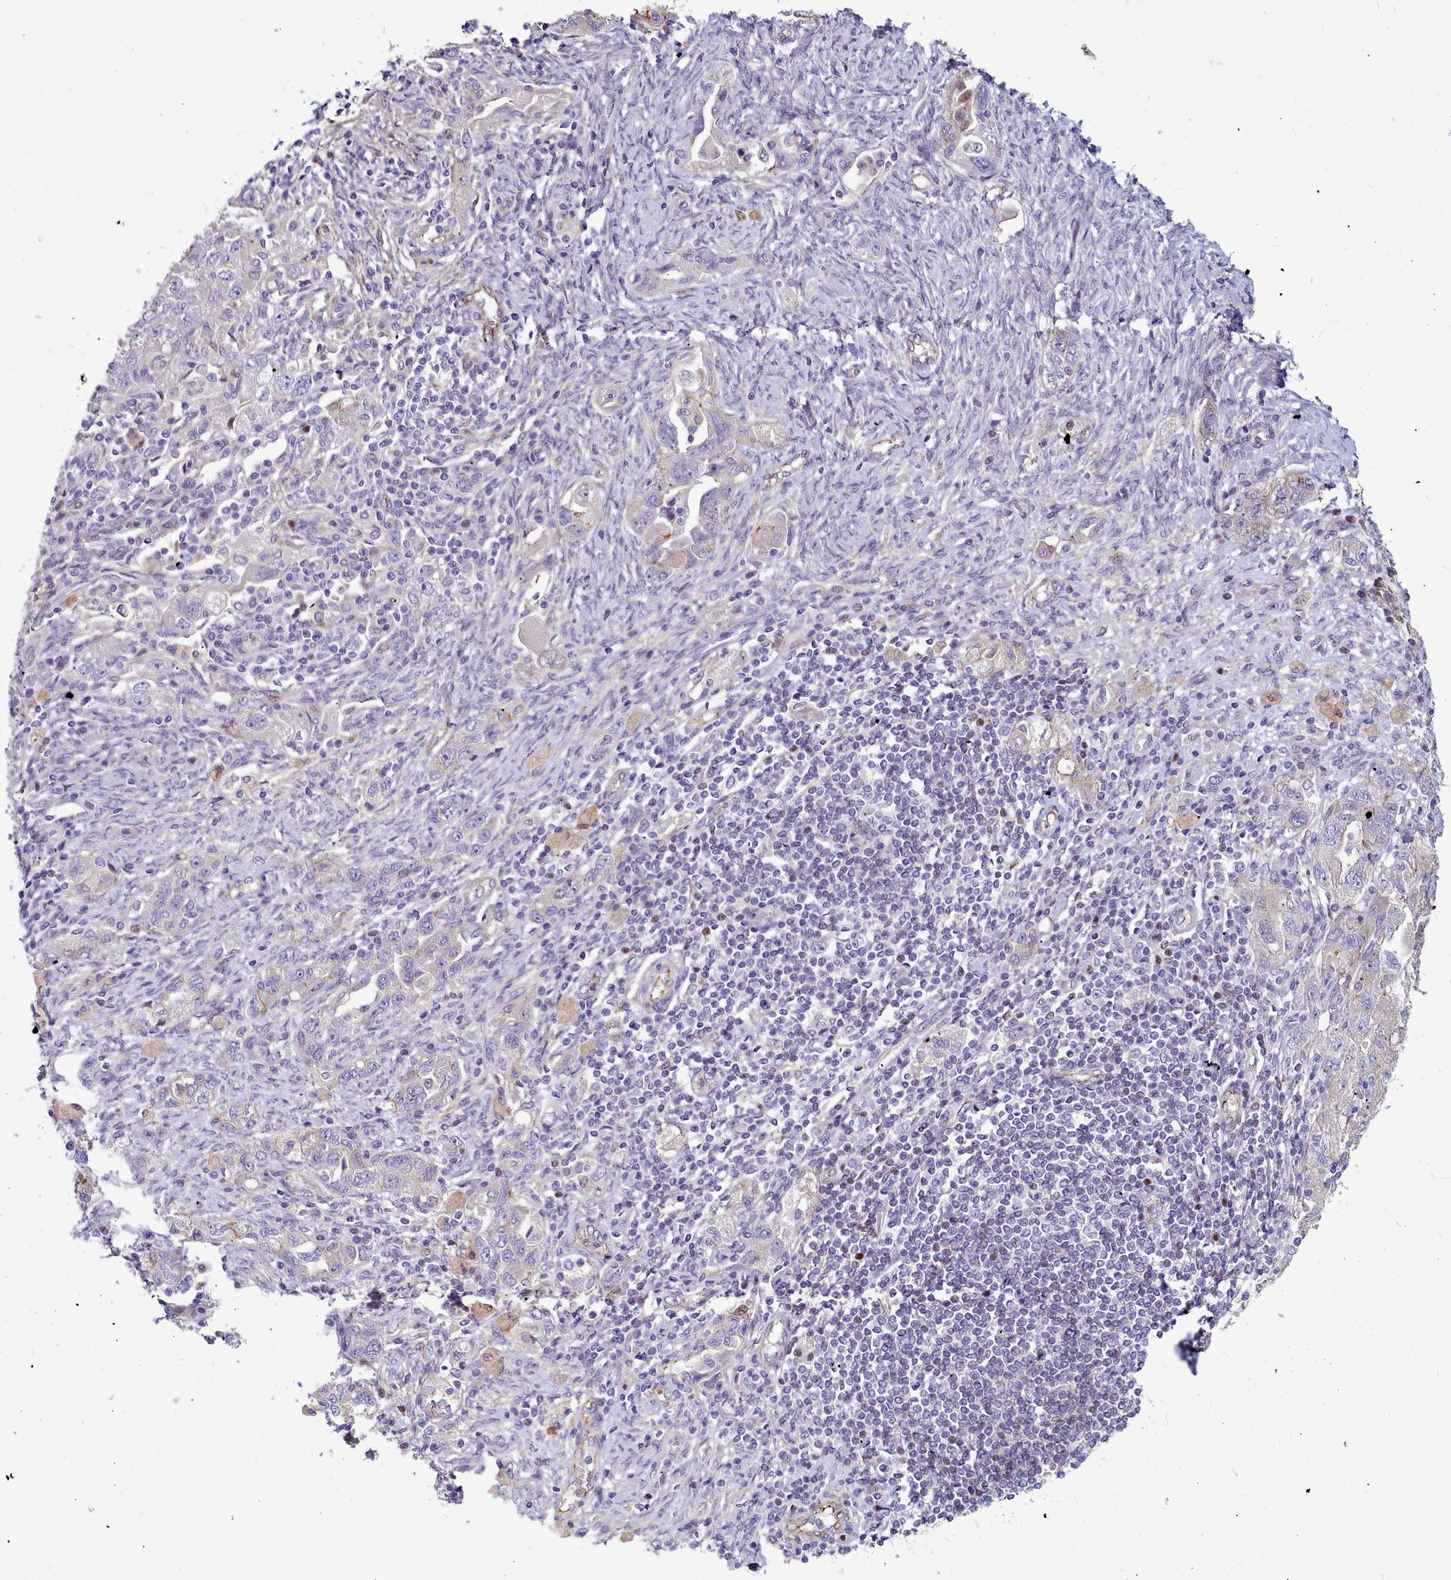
{"staining": {"intensity": "negative", "quantity": "none", "location": "none"}, "tissue": "ovarian cancer", "cell_type": "Tumor cells", "image_type": "cancer", "snomed": [{"axis": "morphology", "description": "Carcinoma, NOS"}, {"axis": "morphology", "description": "Cystadenocarcinoma, serous, NOS"}, {"axis": "topography", "description": "Ovary"}], "caption": "DAB (3,3'-diaminobenzidine) immunohistochemical staining of human ovarian serous cystadenocarcinoma reveals no significant expression in tumor cells.", "gene": "TTC5", "patient": {"sex": "female", "age": 69}}